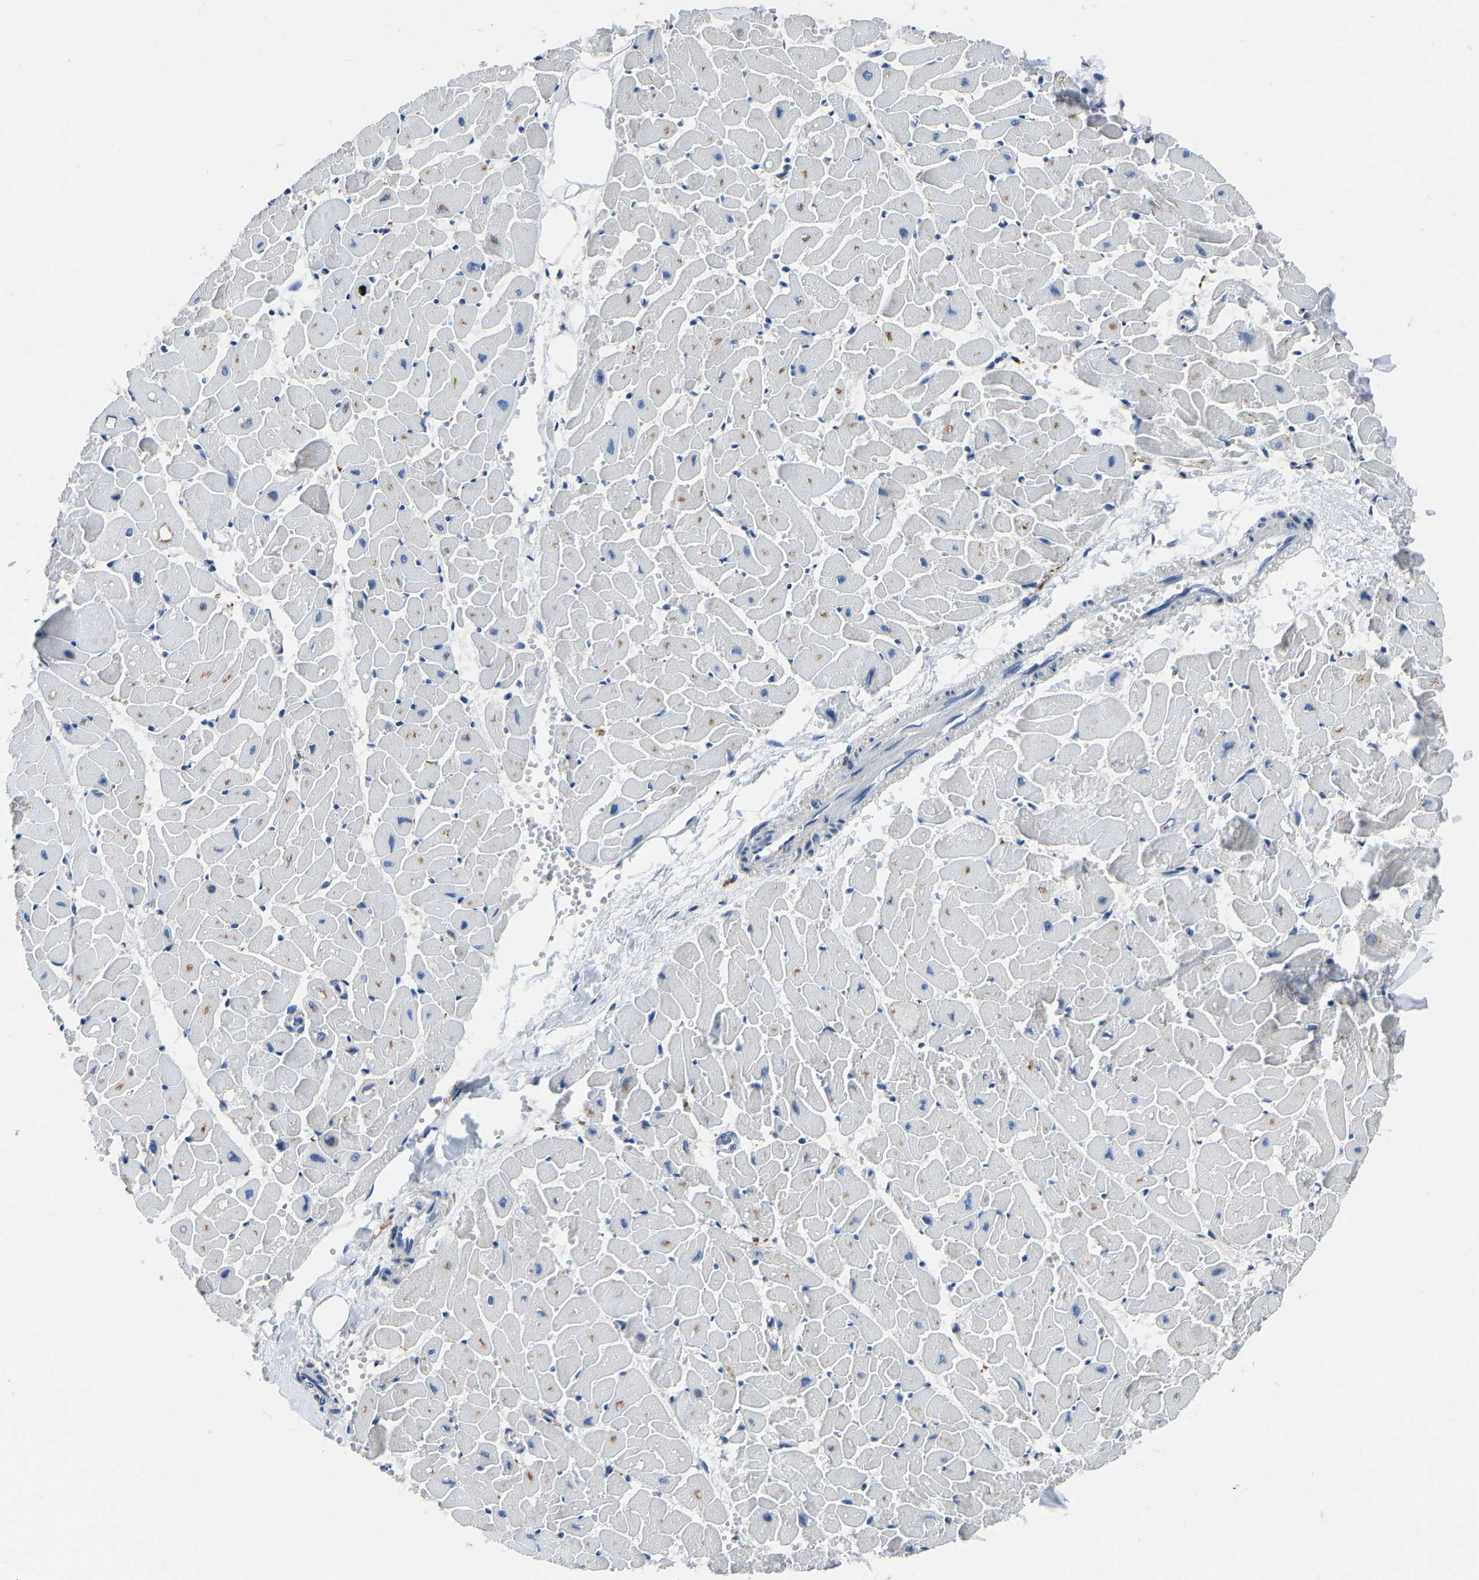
{"staining": {"intensity": "negative", "quantity": "none", "location": "none"}, "tissue": "heart muscle", "cell_type": "Cardiomyocytes", "image_type": "normal", "snomed": [{"axis": "morphology", "description": "Normal tissue, NOS"}, {"axis": "topography", "description": "Heart"}], "caption": "Immunohistochemical staining of benign heart muscle displays no significant expression in cardiomyocytes.", "gene": "ATP6V1E1", "patient": {"sex": "female", "age": 19}}